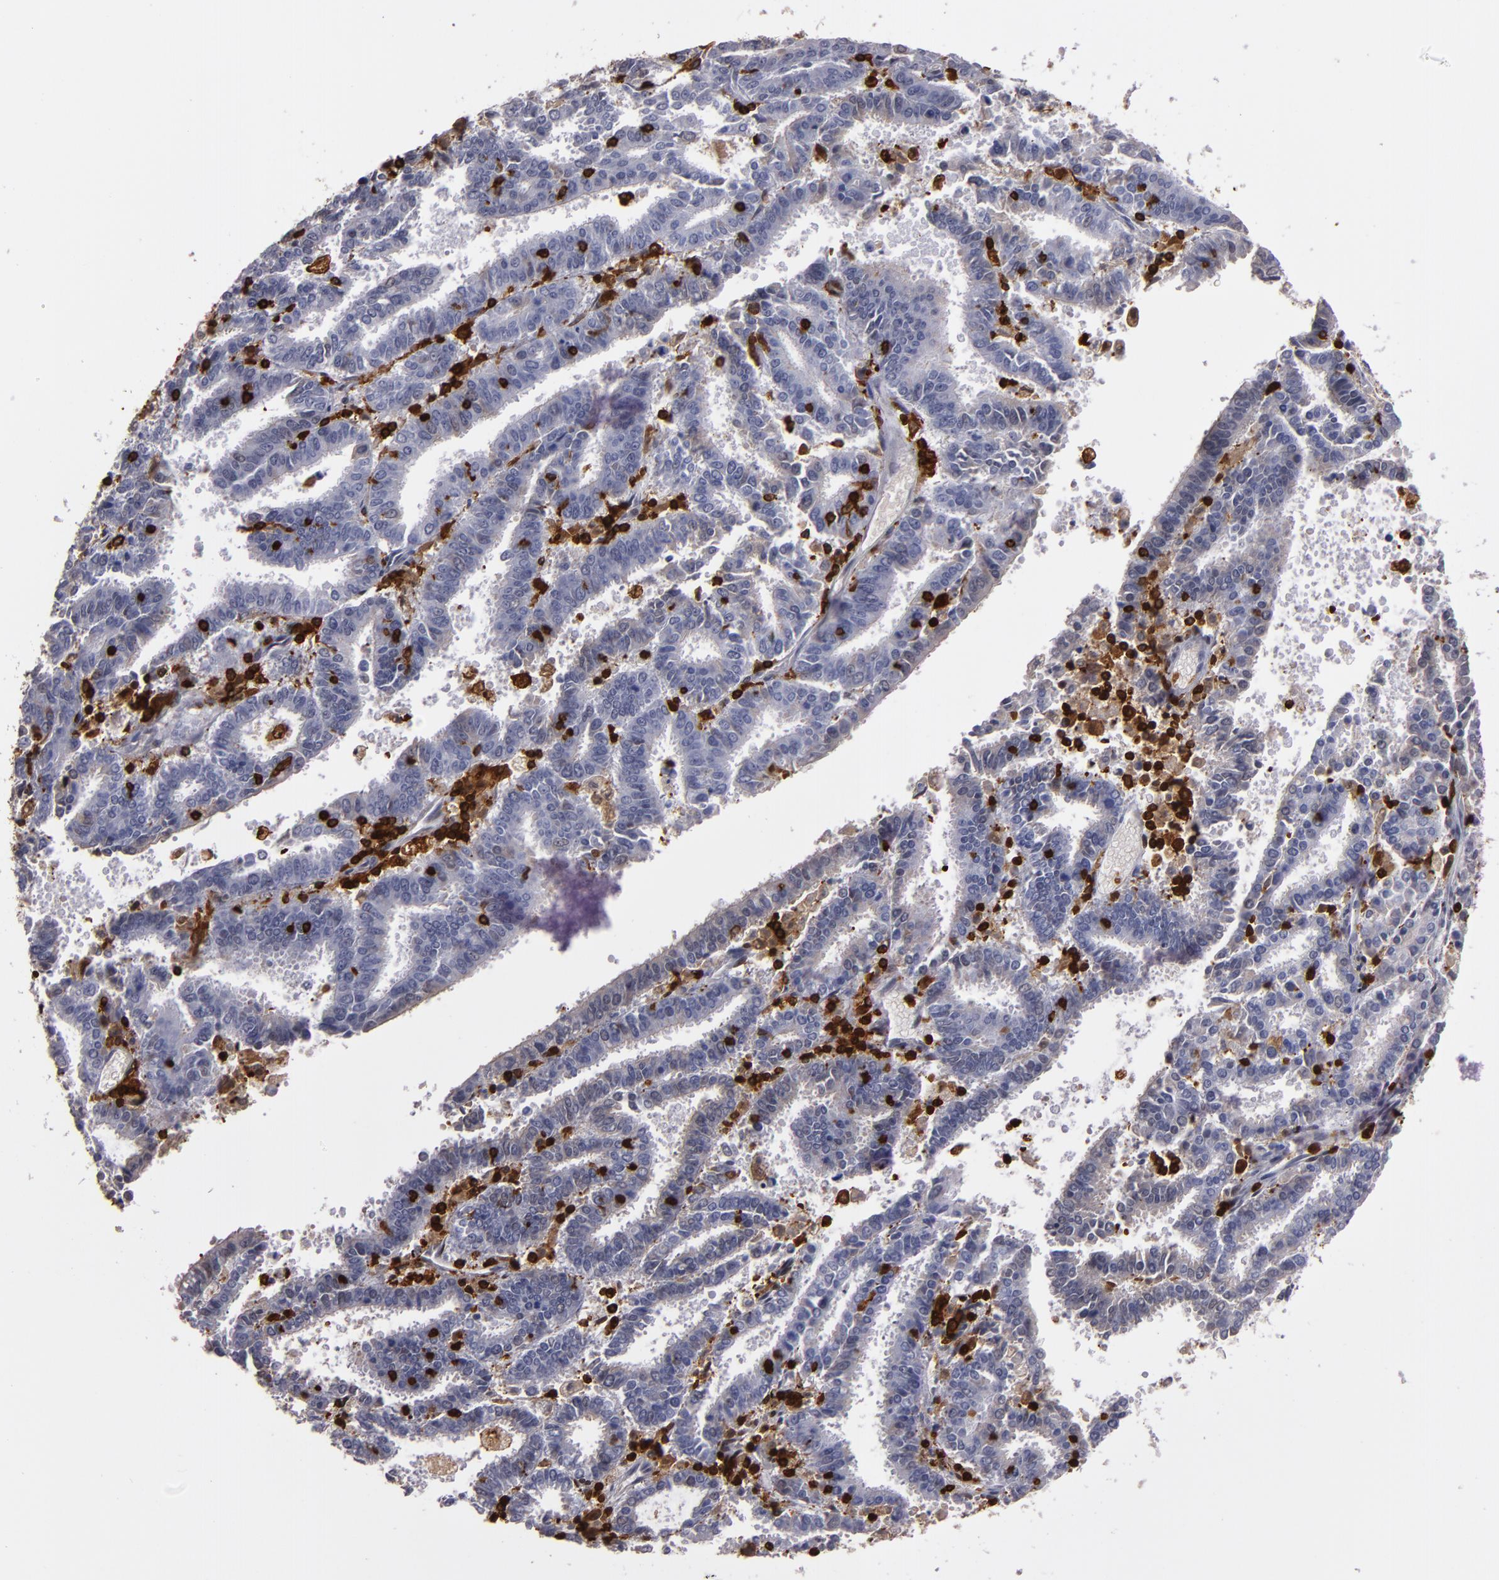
{"staining": {"intensity": "weak", "quantity": "<25%", "location": "cytoplasmic/membranous"}, "tissue": "endometrial cancer", "cell_type": "Tumor cells", "image_type": "cancer", "snomed": [{"axis": "morphology", "description": "Adenocarcinoma, NOS"}, {"axis": "topography", "description": "Uterus"}], "caption": "Immunohistochemistry of human adenocarcinoma (endometrial) displays no expression in tumor cells.", "gene": "WAS", "patient": {"sex": "female", "age": 83}}